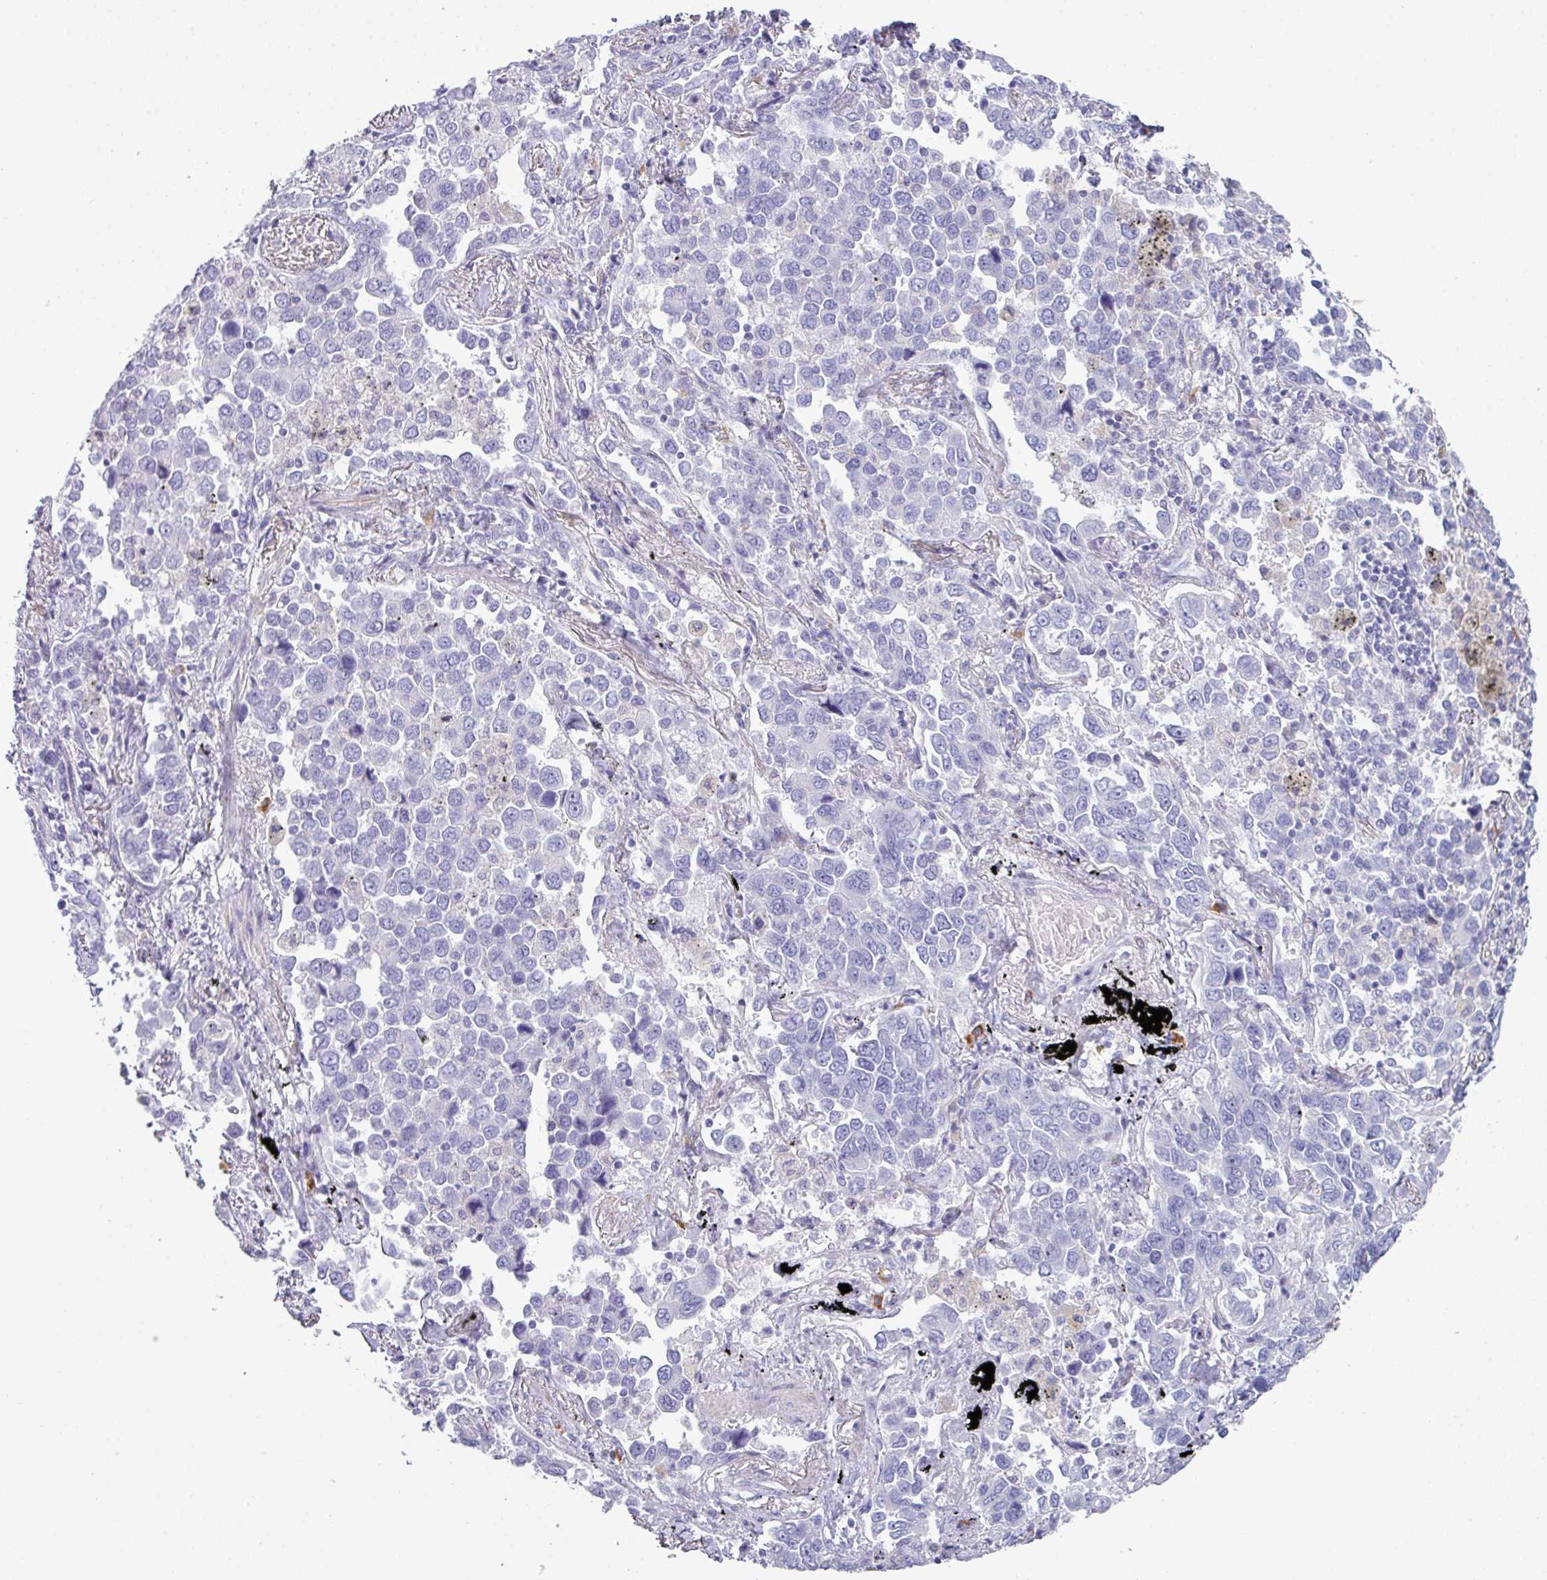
{"staining": {"intensity": "negative", "quantity": "none", "location": "none"}, "tissue": "lung cancer", "cell_type": "Tumor cells", "image_type": "cancer", "snomed": [{"axis": "morphology", "description": "Adenocarcinoma, NOS"}, {"axis": "topography", "description": "Lung"}], "caption": "An immunohistochemistry photomicrograph of adenocarcinoma (lung) is shown. There is no staining in tumor cells of adenocarcinoma (lung).", "gene": "ABCC5", "patient": {"sex": "male", "age": 67}}